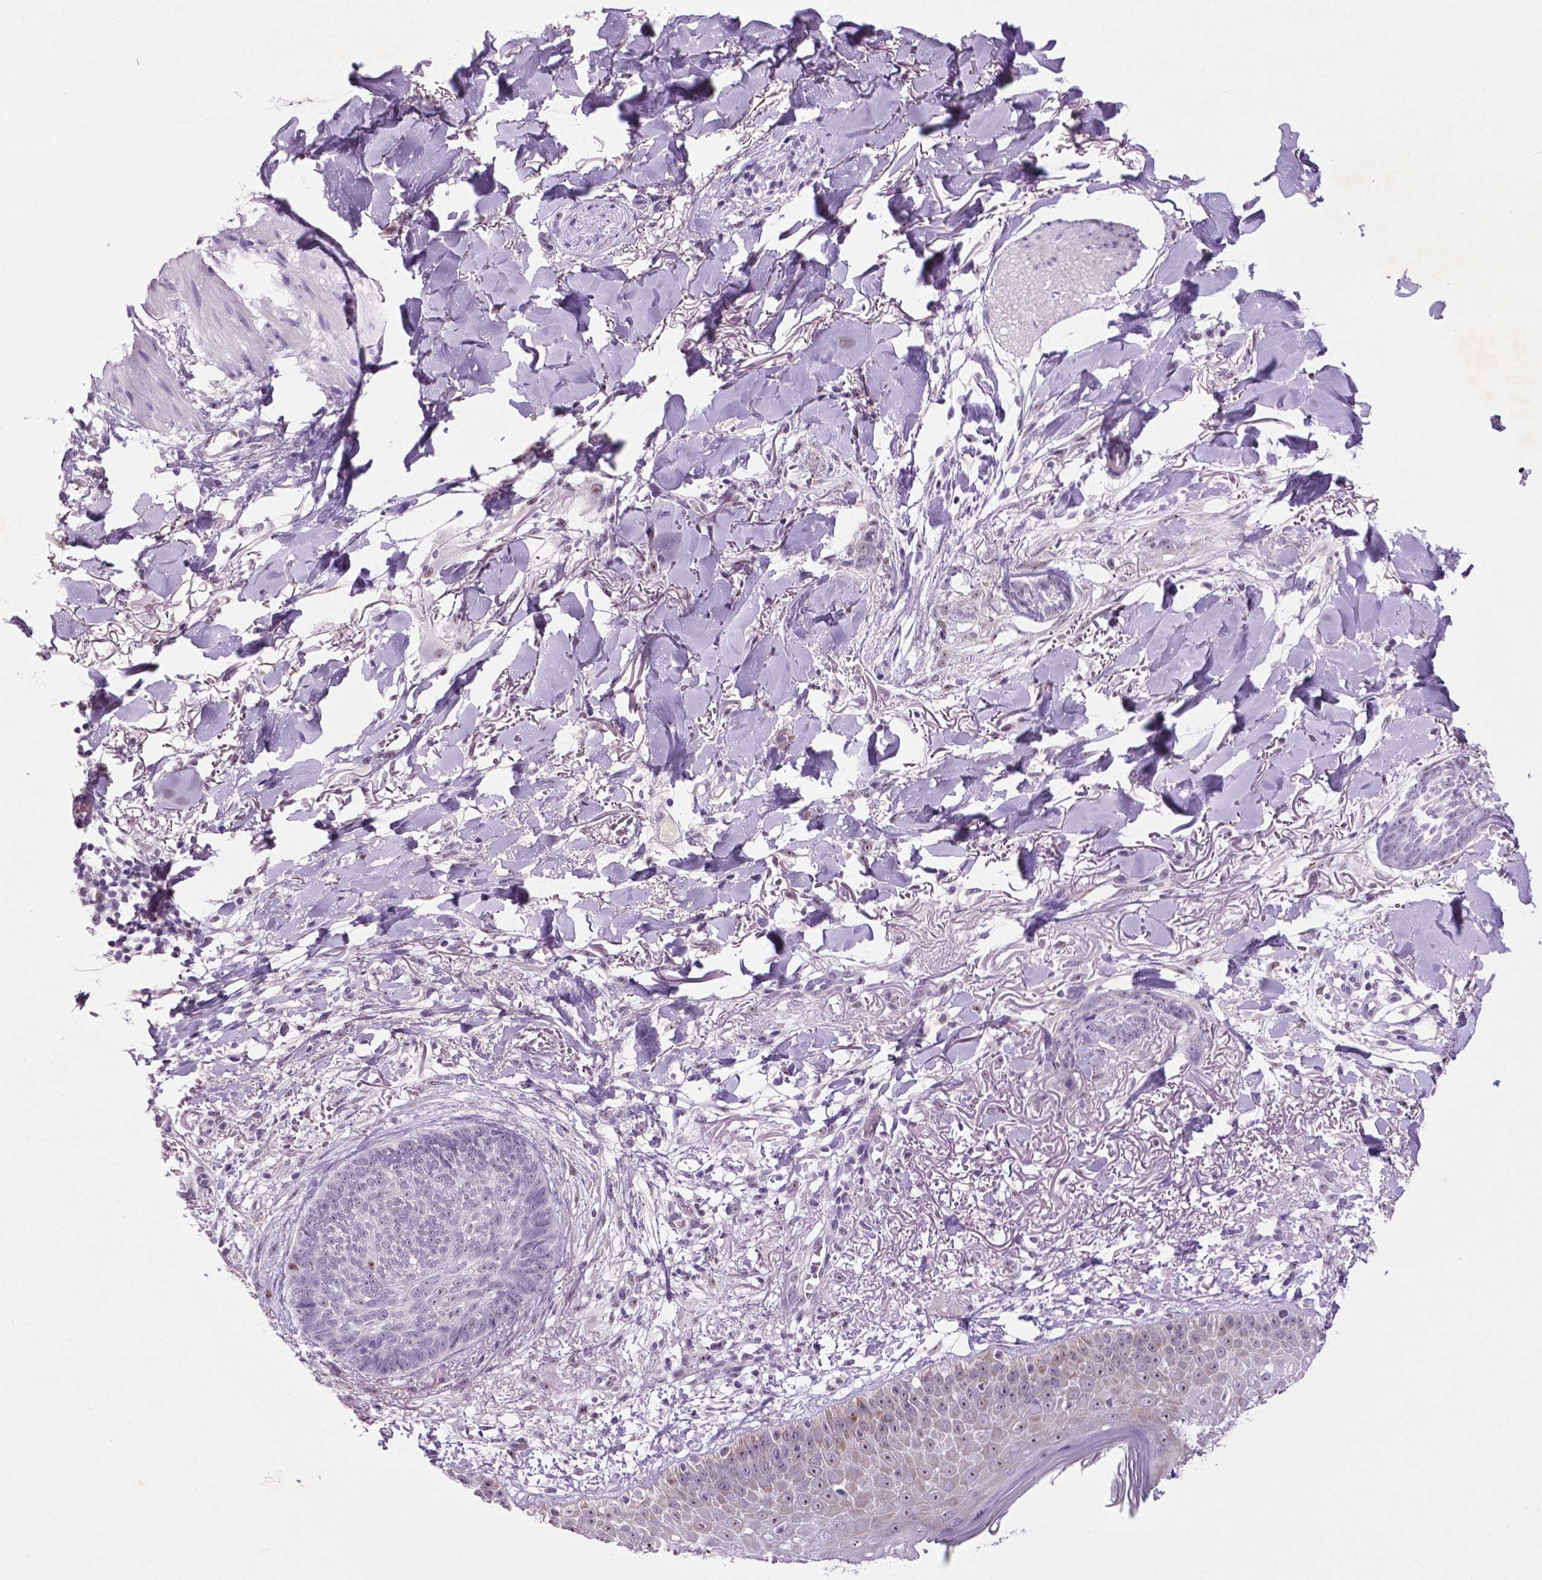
{"staining": {"intensity": "negative", "quantity": "none", "location": "none"}, "tissue": "skin cancer", "cell_type": "Tumor cells", "image_type": "cancer", "snomed": [{"axis": "morphology", "description": "Normal tissue, NOS"}, {"axis": "morphology", "description": "Basal cell carcinoma"}, {"axis": "topography", "description": "Skin"}], "caption": "High magnification brightfield microscopy of skin basal cell carcinoma stained with DAB (3,3'-diaminobenzidine) (brown) and counterstained with hematoxylin (blue): tumor cells show no significant staining.", "gene": "C18orf21", "patient": {"sex": "male", "age": 84}}